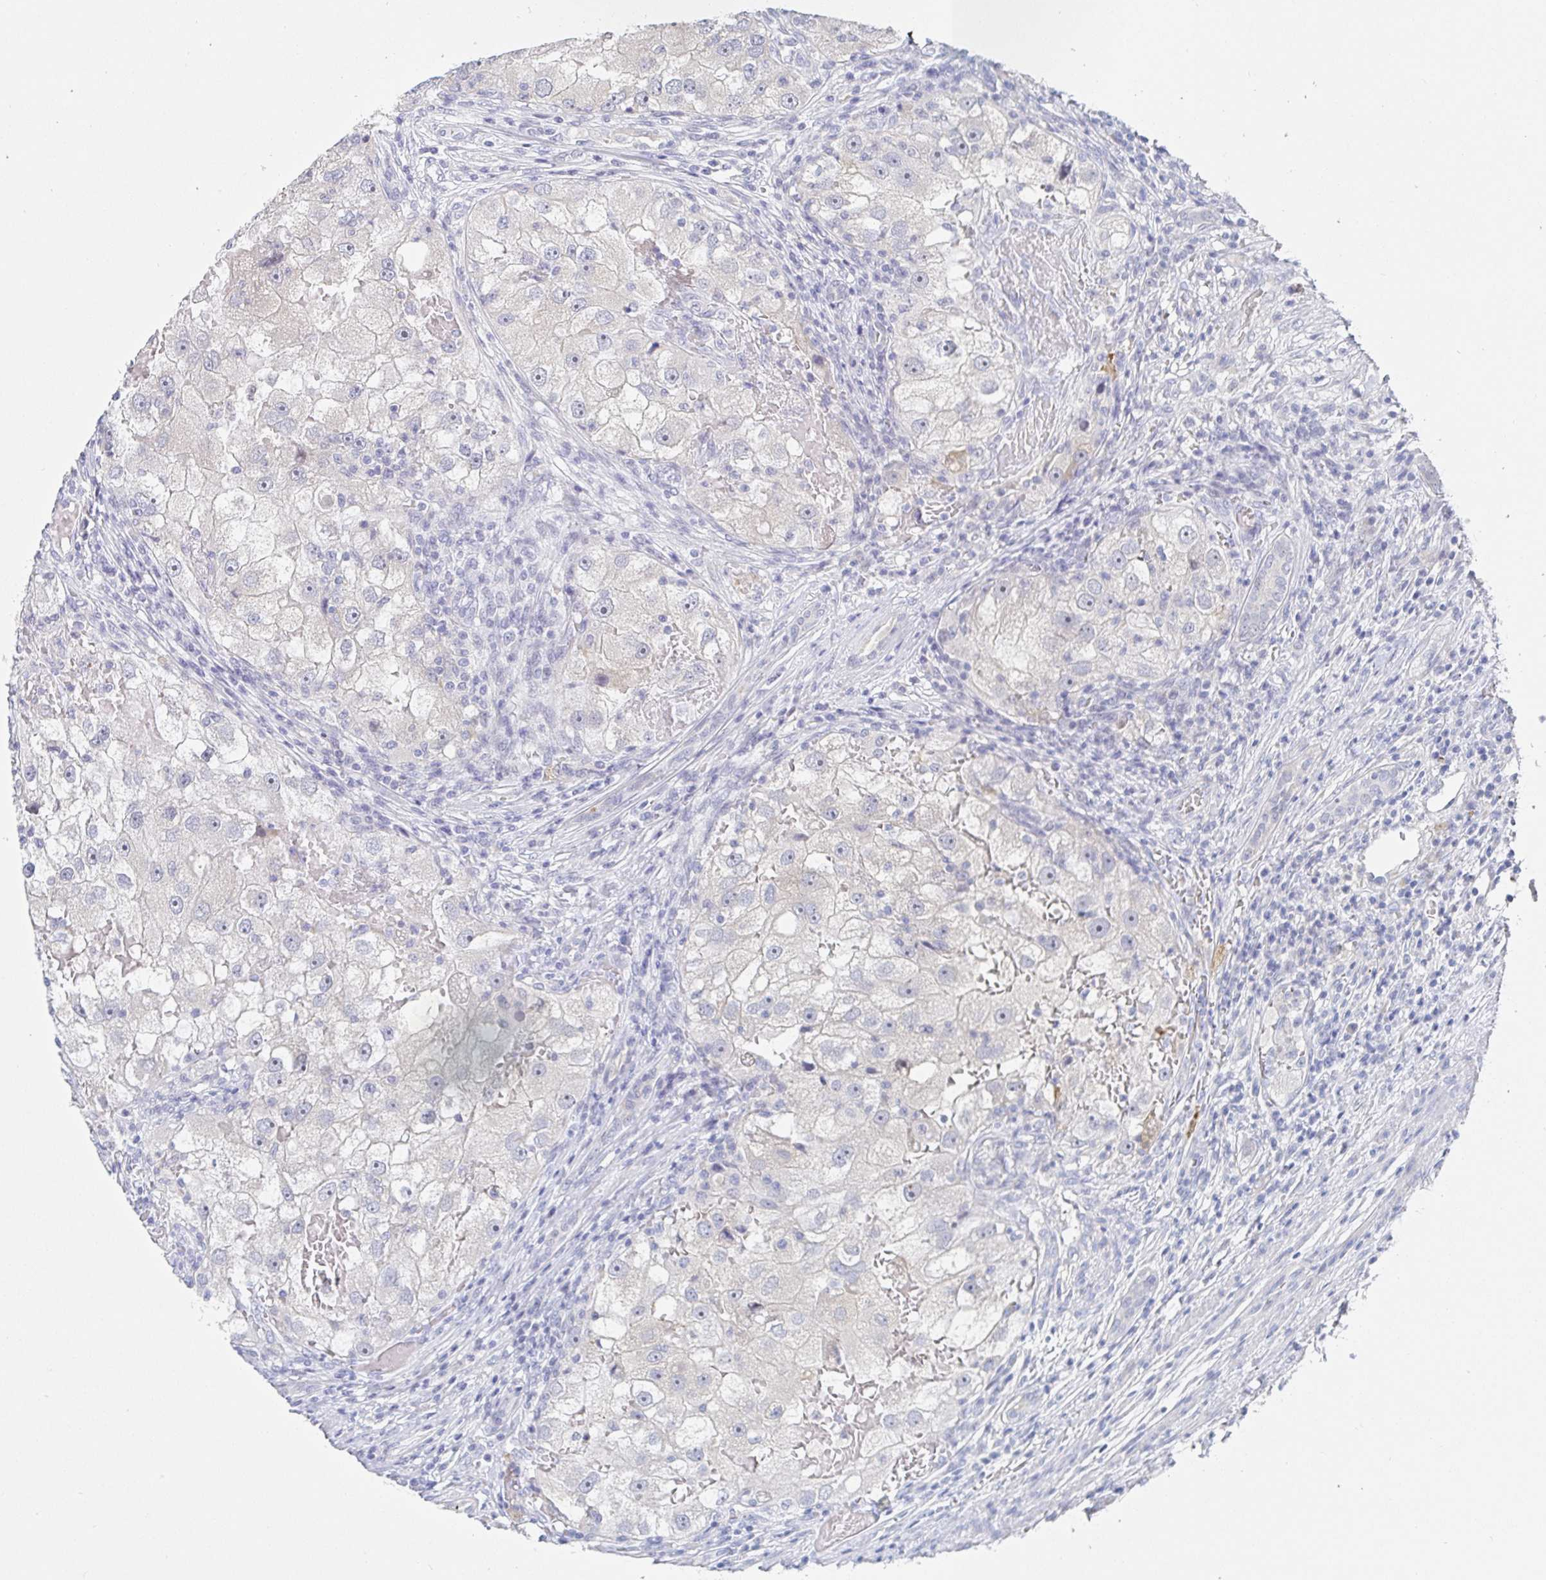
{"staining": {"intensity": "negative", "quantity": "none", "location": "none"}, "tissue": "renal cancer", "cell_type": "Tumor cells", "image_type": "cancer", "snomed": [{"axis": "morphology", "description": "Adenocarcinoma, NOS"}, {"axis": "topography", "description": "Kidney"}], "caption": "DAB (3,3'-diaminobenzidine) immunohistochemical staining of human adenocarcinoma (renal) shows no significant positivity in tumor cells.", "gene": "ZNF430", "patient": {"sex": "male", "age": 63}}